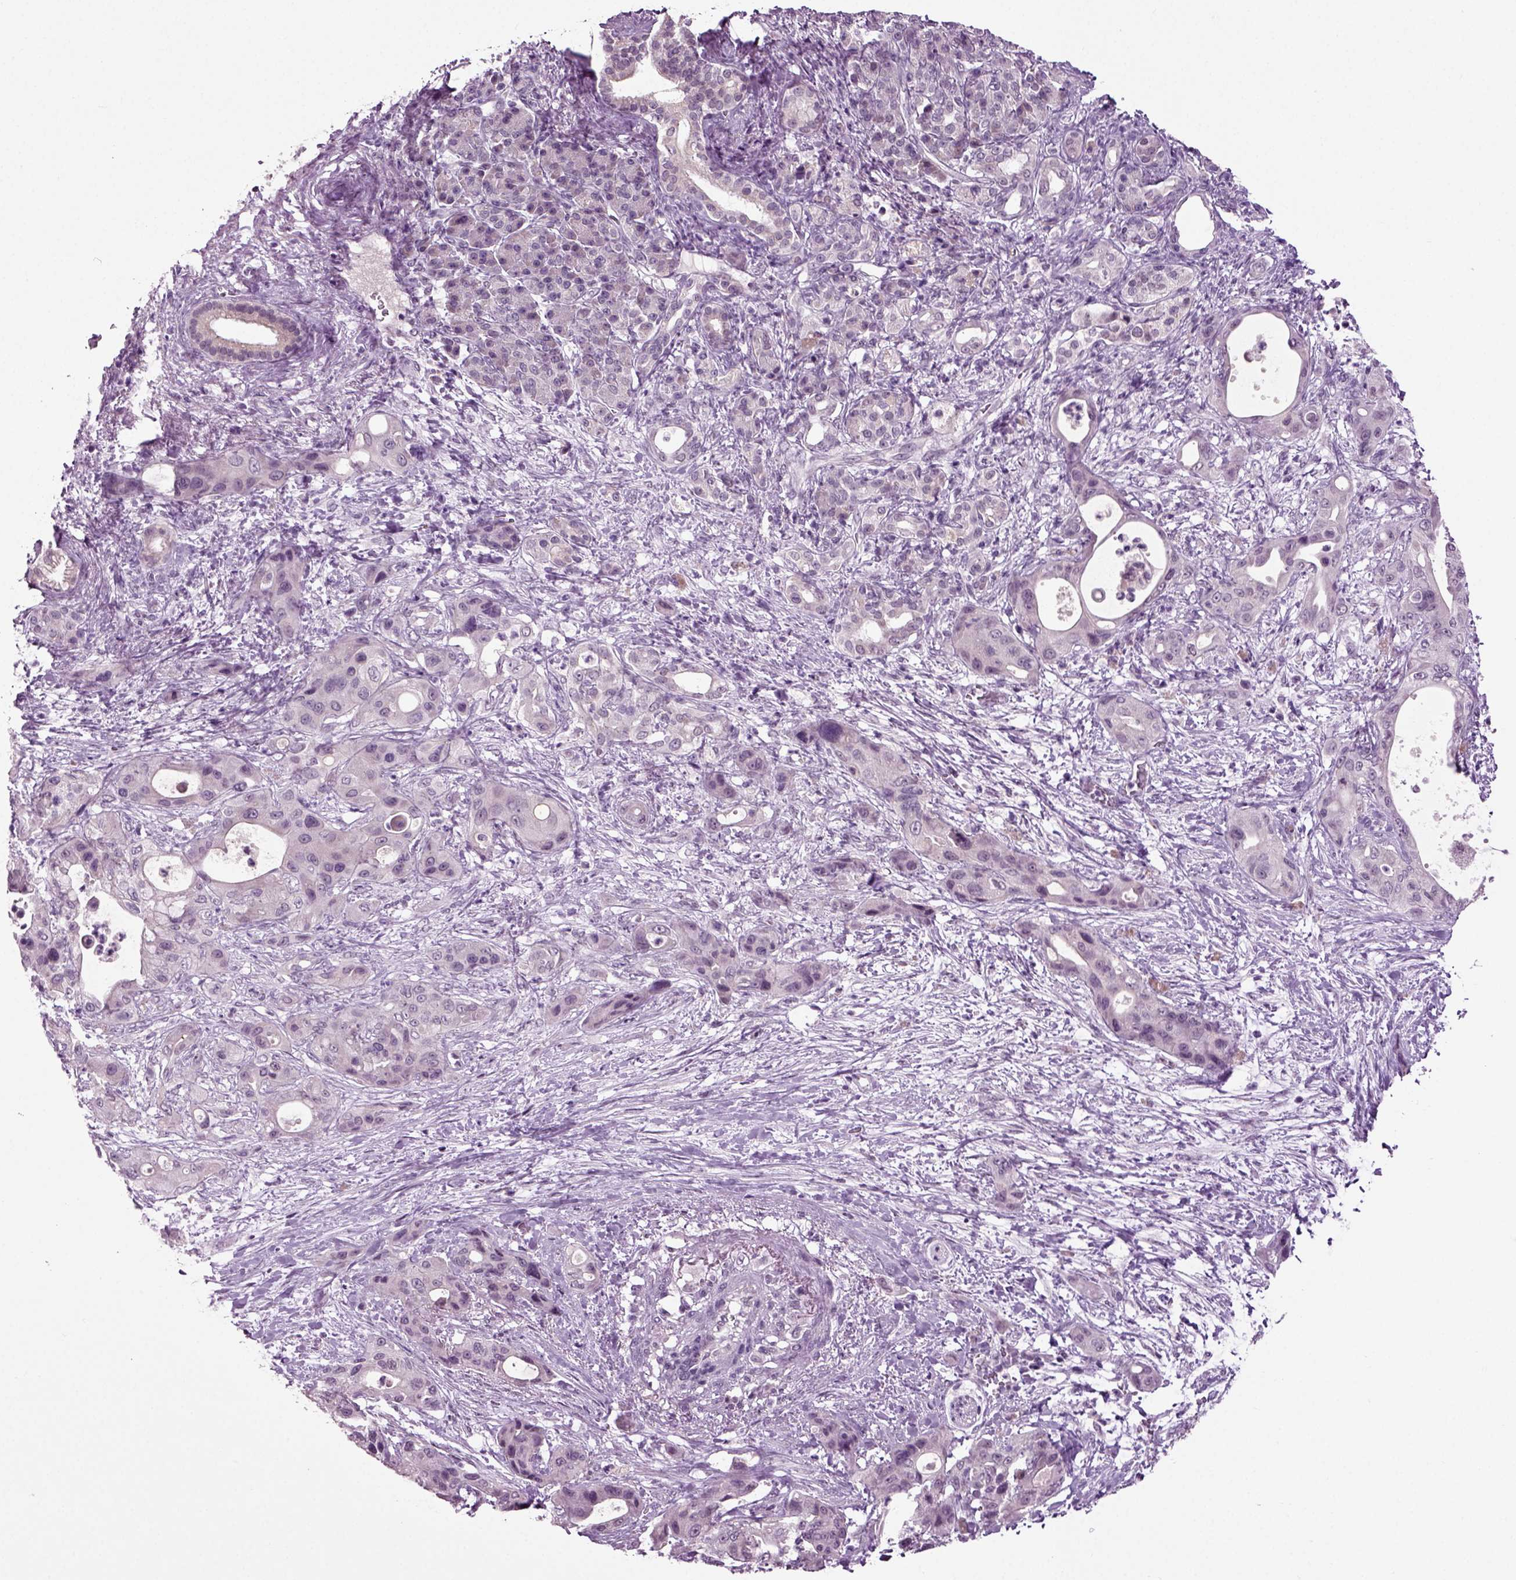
{"staining": {"intensity": "negative", "quantity": "none", "location": "none"}, "tissue": "pancreatic cancer", "cell_type": "Tumor cells", "image_type": "cancer", "snomed": [{"axis": "morphology", "description": "Adenocarcinoma, NOS"}, {"axis": "topography", "description": "Pancreas"}], "caption": "The histopathology image reveals no significant staining in tumor cells of pancreatic adenocarcinoma.", "gene": "SPATA17", "patient": {"sex": "male", "age": 71}}